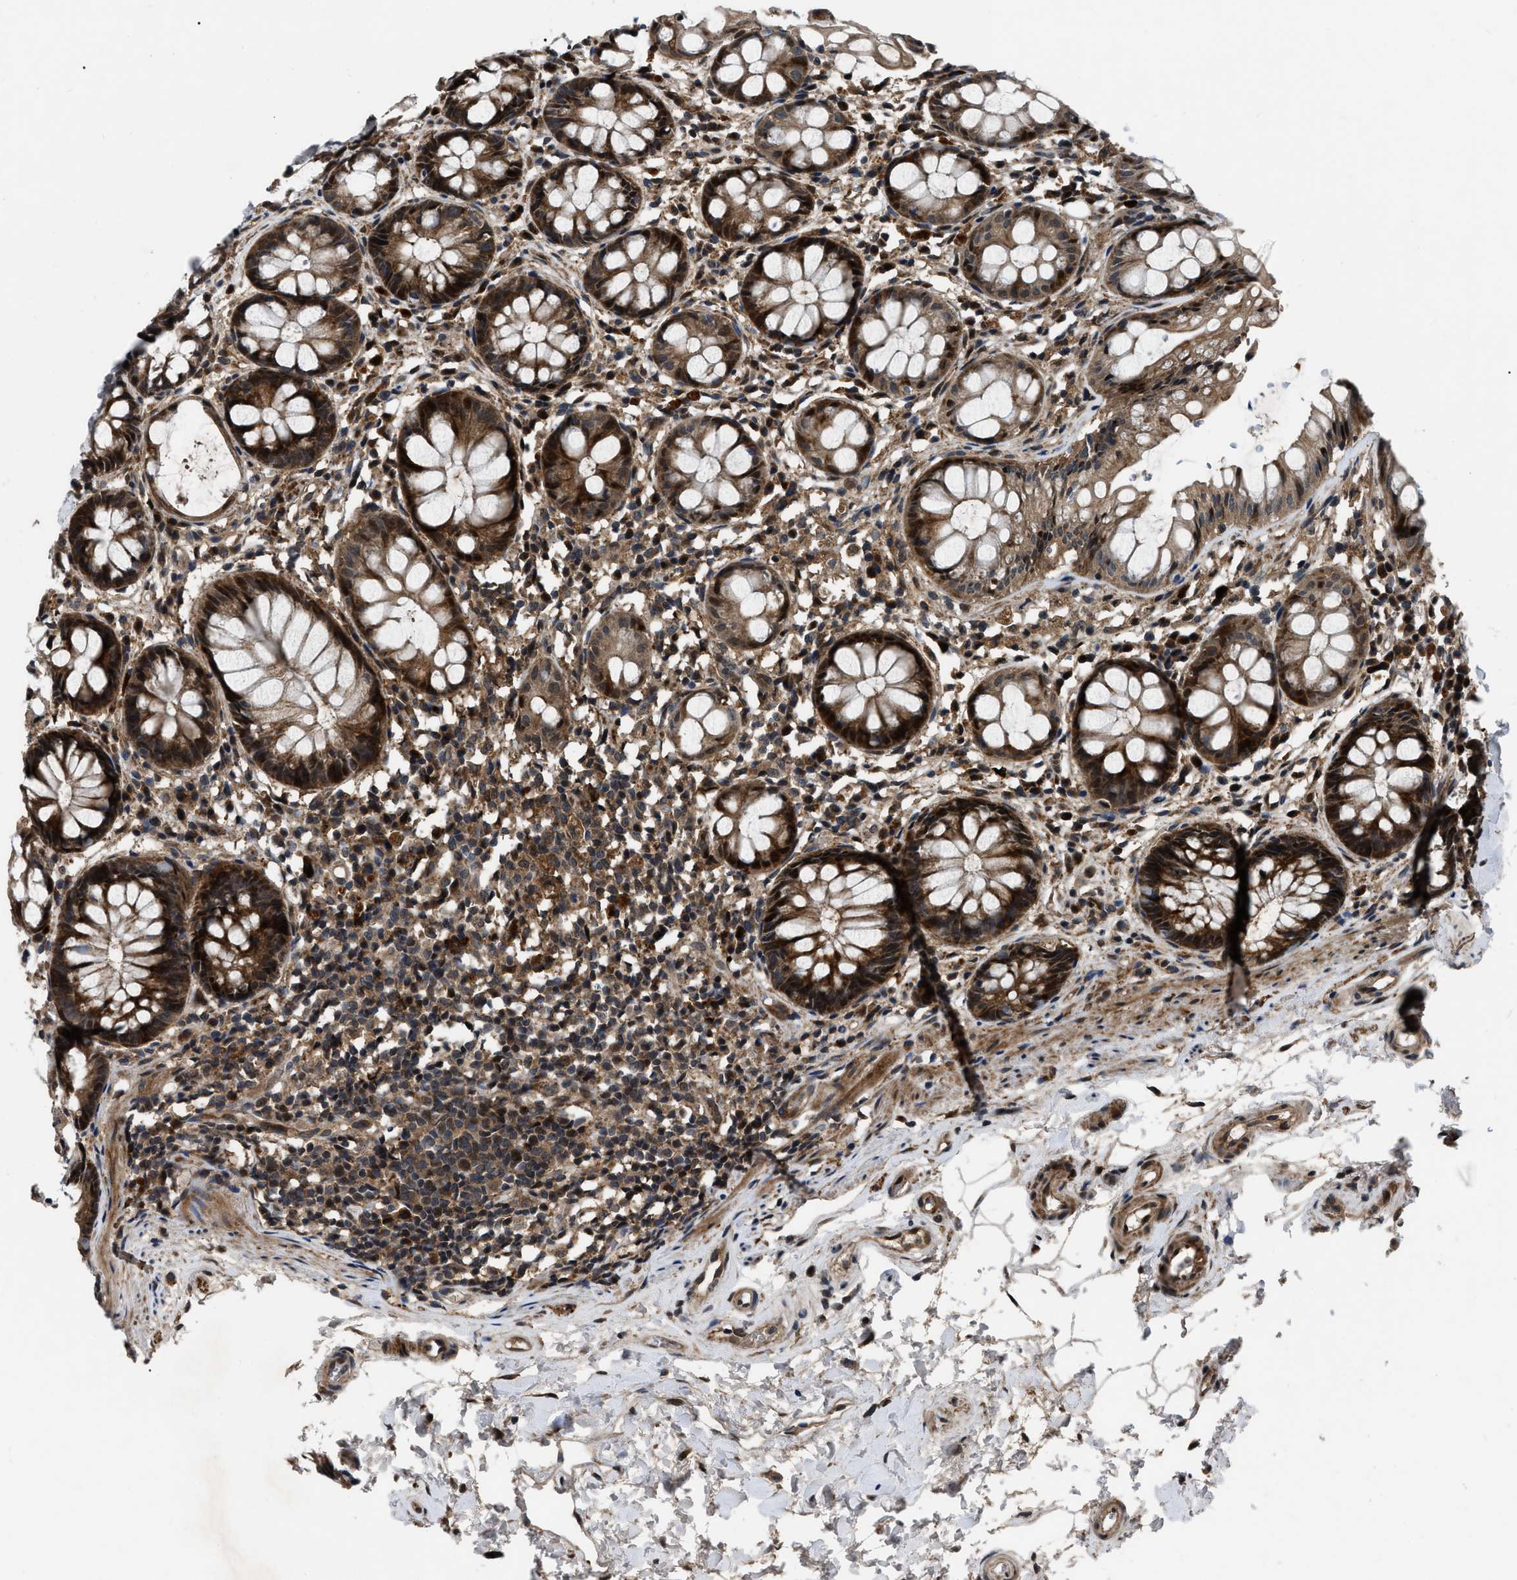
{"staining": {"intensity": "strong", "quantity": ">75%", "location": "cytoplasmic/membranous,nuclear"}, "tissue": "rectum", "cell_type": "Glandular cells", "image_type": "normal", "snomed": [{"axis": "morphology", "description": "Normal tissue, NOS"}, {"axis": "topography", "description": "Rectum"}], "caption": "IHC image of normal rectum: rectum stained using IHC exhibits high levels of strong protein expression localized specifically in the cytoplasmic/membranous,nuclear of glandular cells, appearing as a cytoplasmic/membranous,nuclear brown color.", "gene": "PPWD1", "patient": {"sex": "male", "age": 64}}